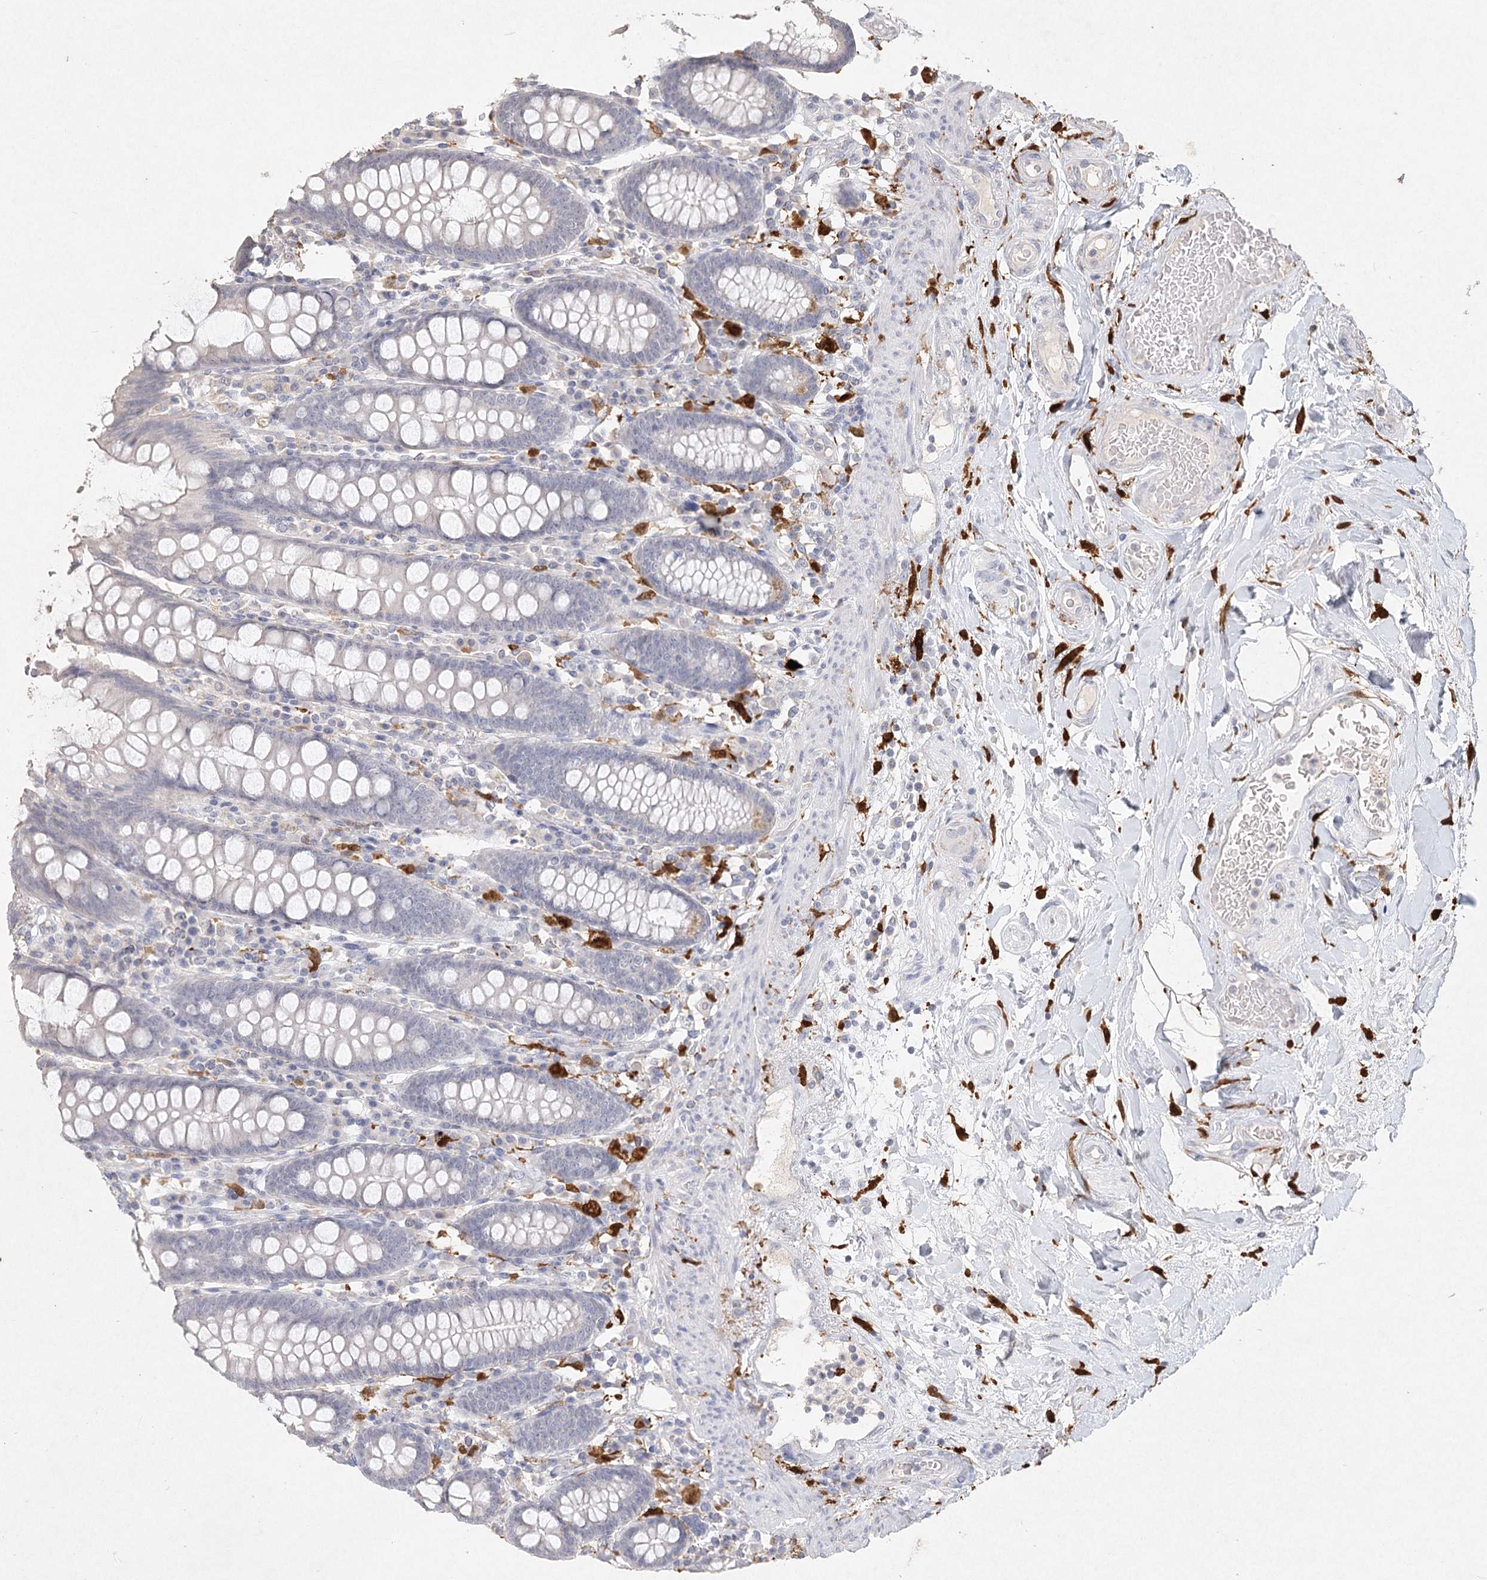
{"staining": {"intensity": "negative", "quantity": "none", "location": "none"}, "tissue": "colon", "cell_type": "Endothelial cells", "image_type": "normal", "snomed": [{"axis": "morphology", "description": "Normal tissue, NOS"}, {"axis": "topography", "description": "Colon"}], "caption": "This is an IHC histopathology image of unremarkable human colon. There is no staining in endothelial cells.", "gene": "ARSI", "patient": {"sex": "female", "age": 79}}